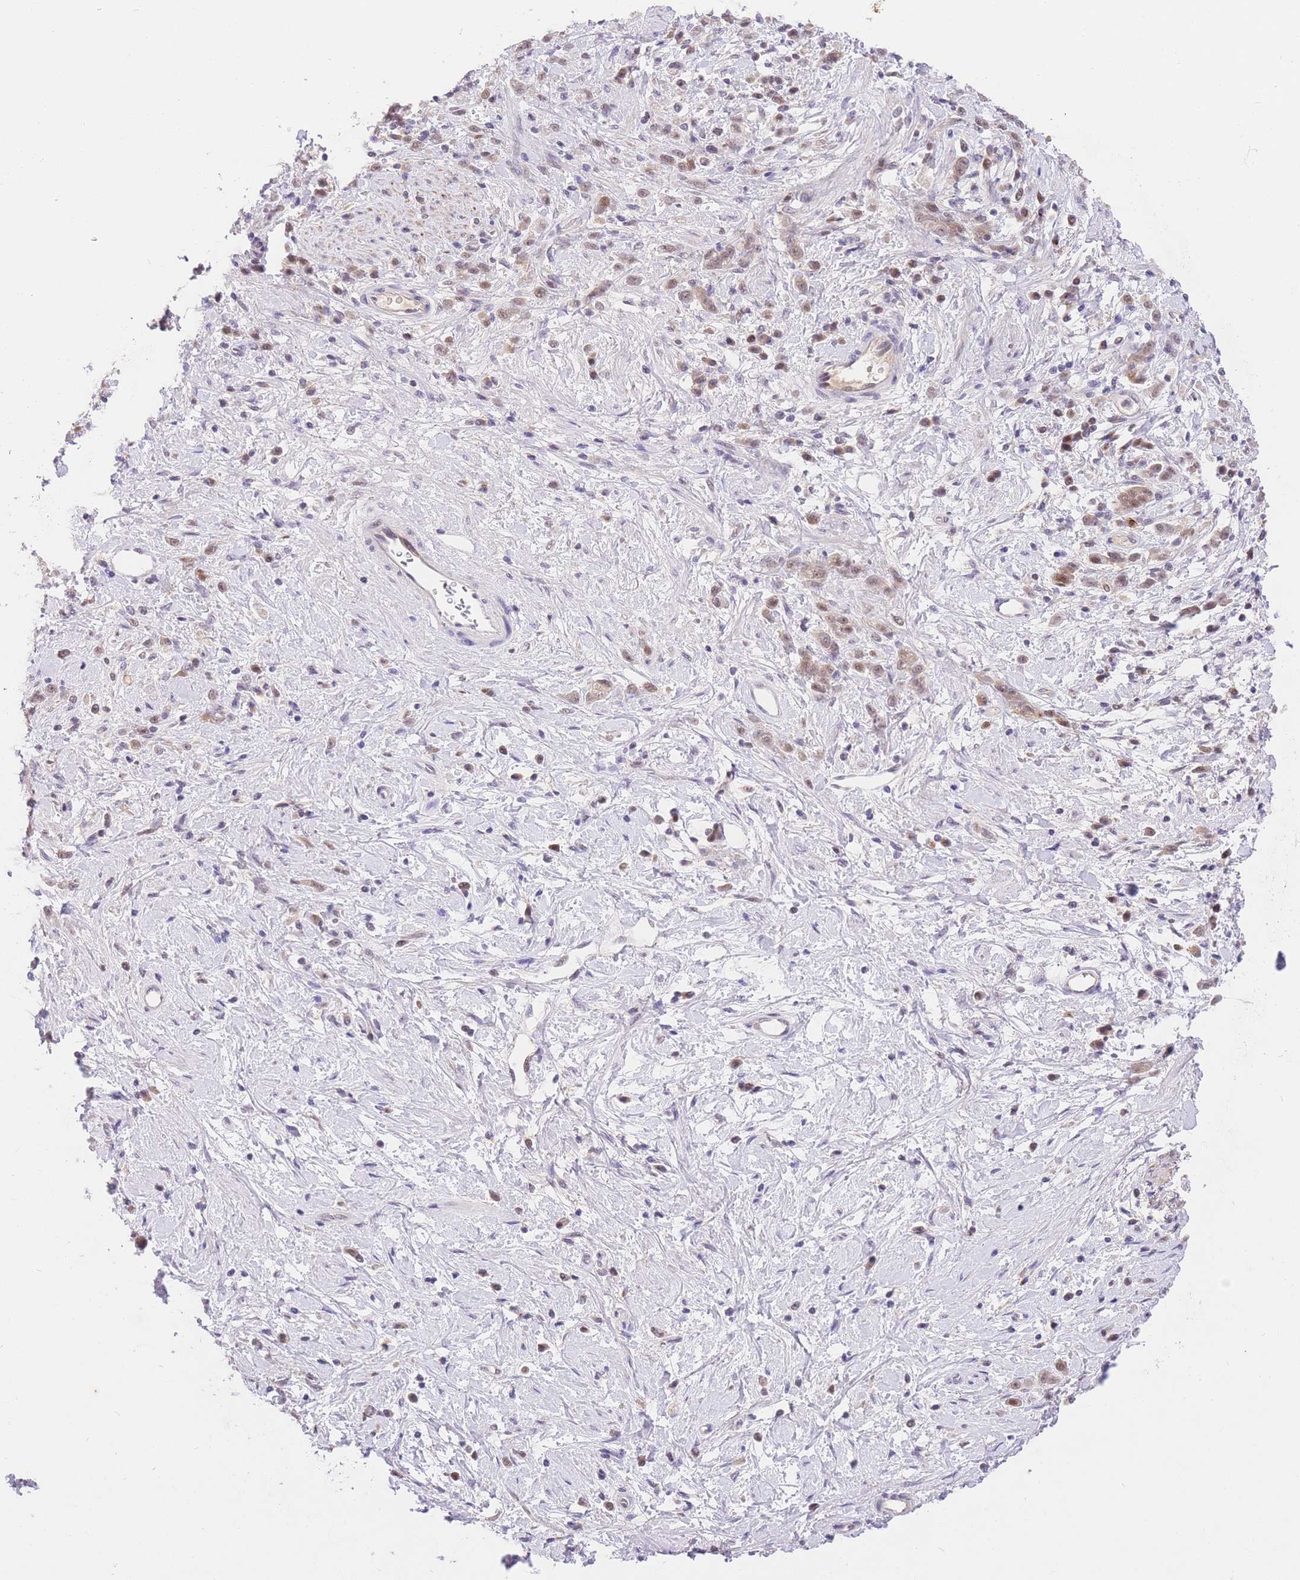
{"staining": {"intensity": "weak", "quantity": ">75%", "location": "nuclear"}, "tissue": "stomach cancer", "cell_type": "Tumor cells", "image_type": "cancer", "snomed": [{"axis": "morphology", "description": "Adenocarcinoma, NOS"}, {"axis": "topography", "description": "Stomach"}], "caption": "Protein staining shows weak nuclear staining in approximately >75% of tumor cells in stomach cancer (adenocarcinoma). (DAB (3,3'-diaminobenzidine) IHC, brown staining for protein, blue staining for nuclei).", "gene": "SLC35F2", "patient": {"sex": "female", "age": 60}}